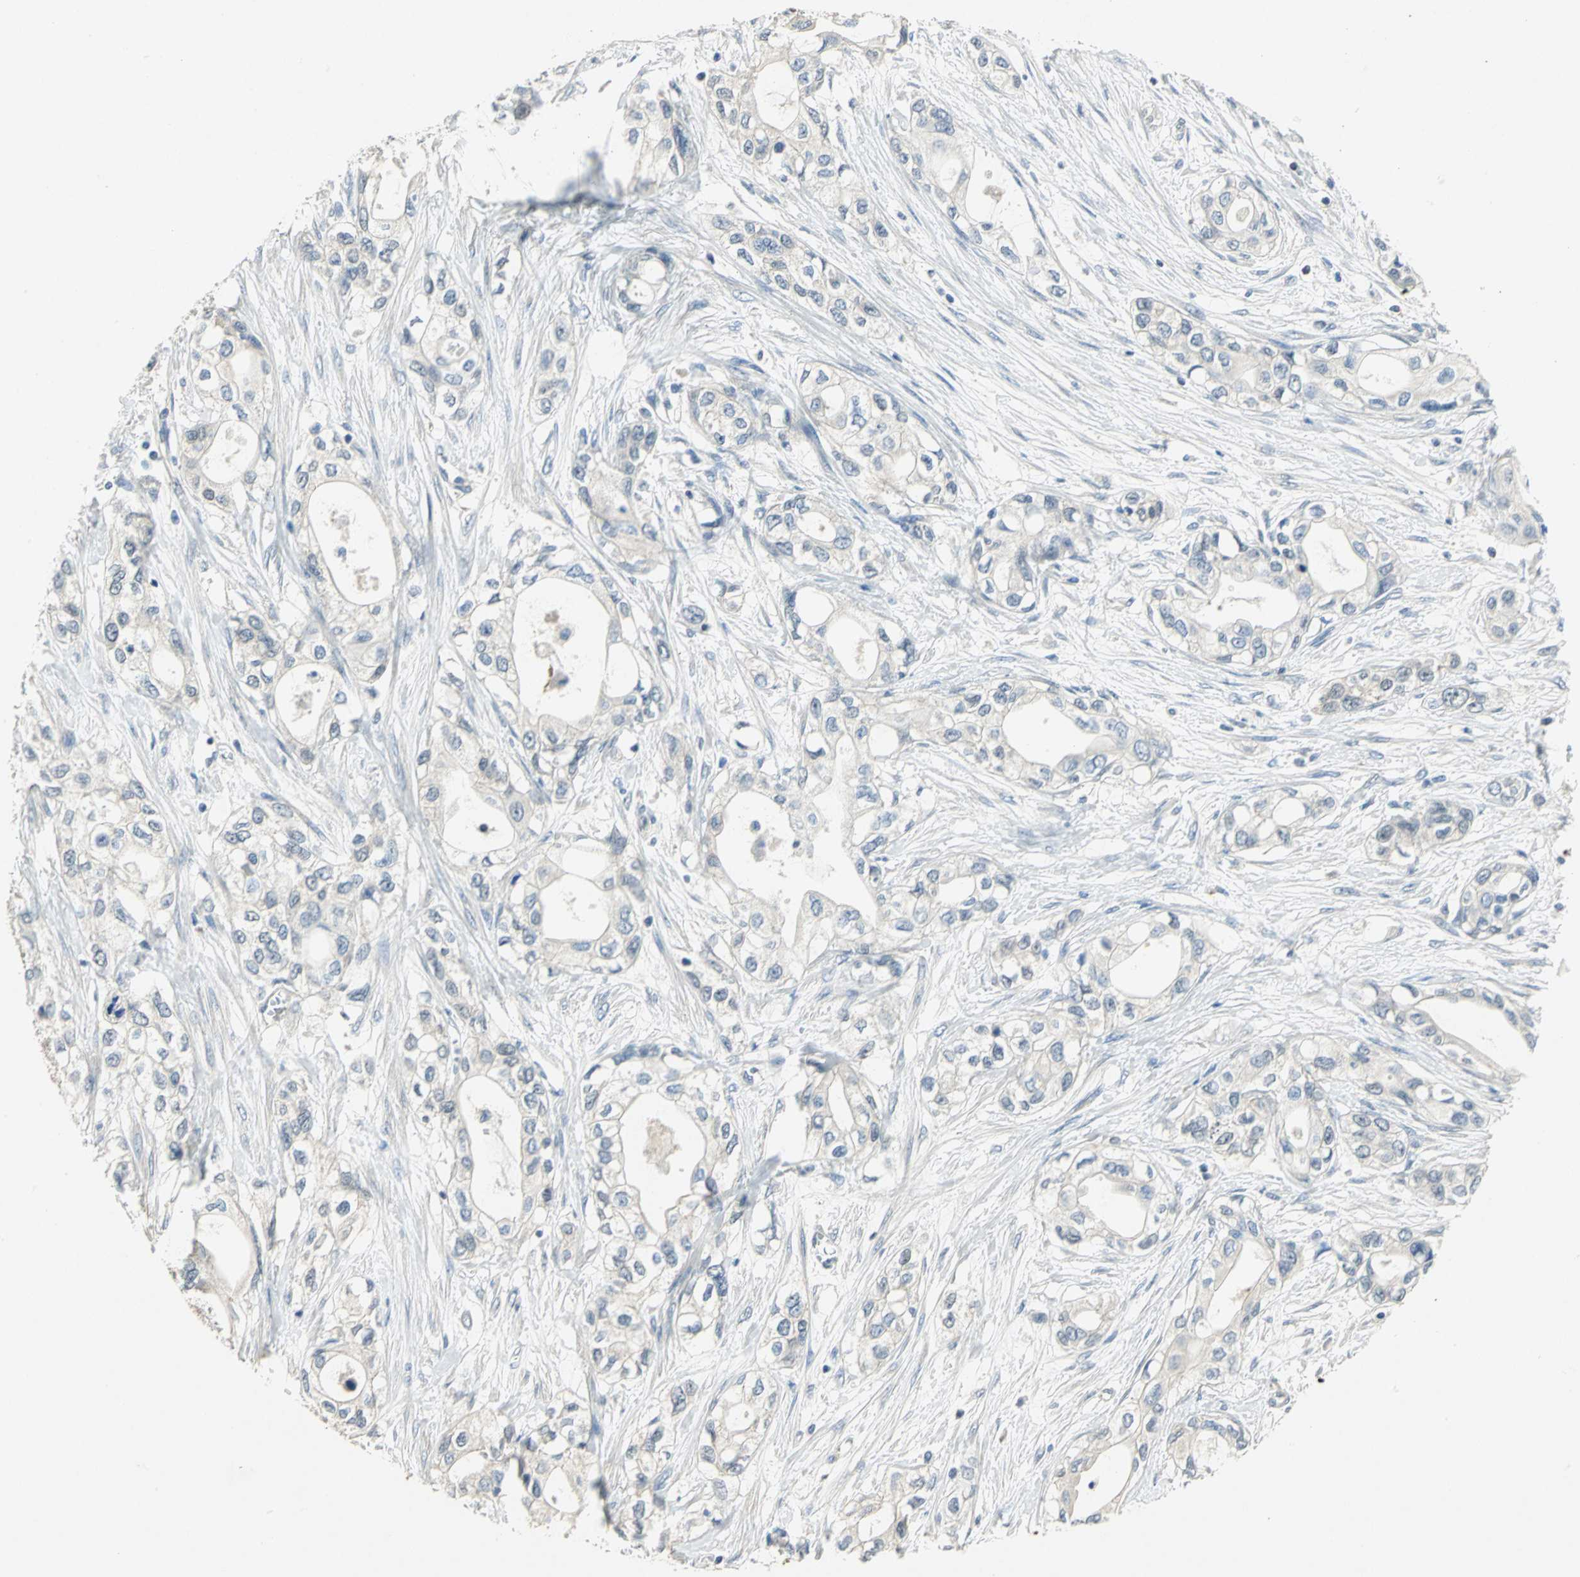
{"staining": {"intensity": "weak", "quantity": ">75%", "location": "cytoplasmic/membranous"}, "tissue": "pancreatic cancer", "cell_type": "Tumor cells", "image_type": "cancer", "snomed": [{"axis": "morphology", "description": "Adenocarcinoma, NOS"}, {"axis": "topography", "description": "Pancreas"}], "caption": "Pancreatic adenocarcinoma stained with a protein marker demonstrates weak staining in tumor cells.", "gene": "PPIA", "patient": {"sex": "female", "age": 70}}